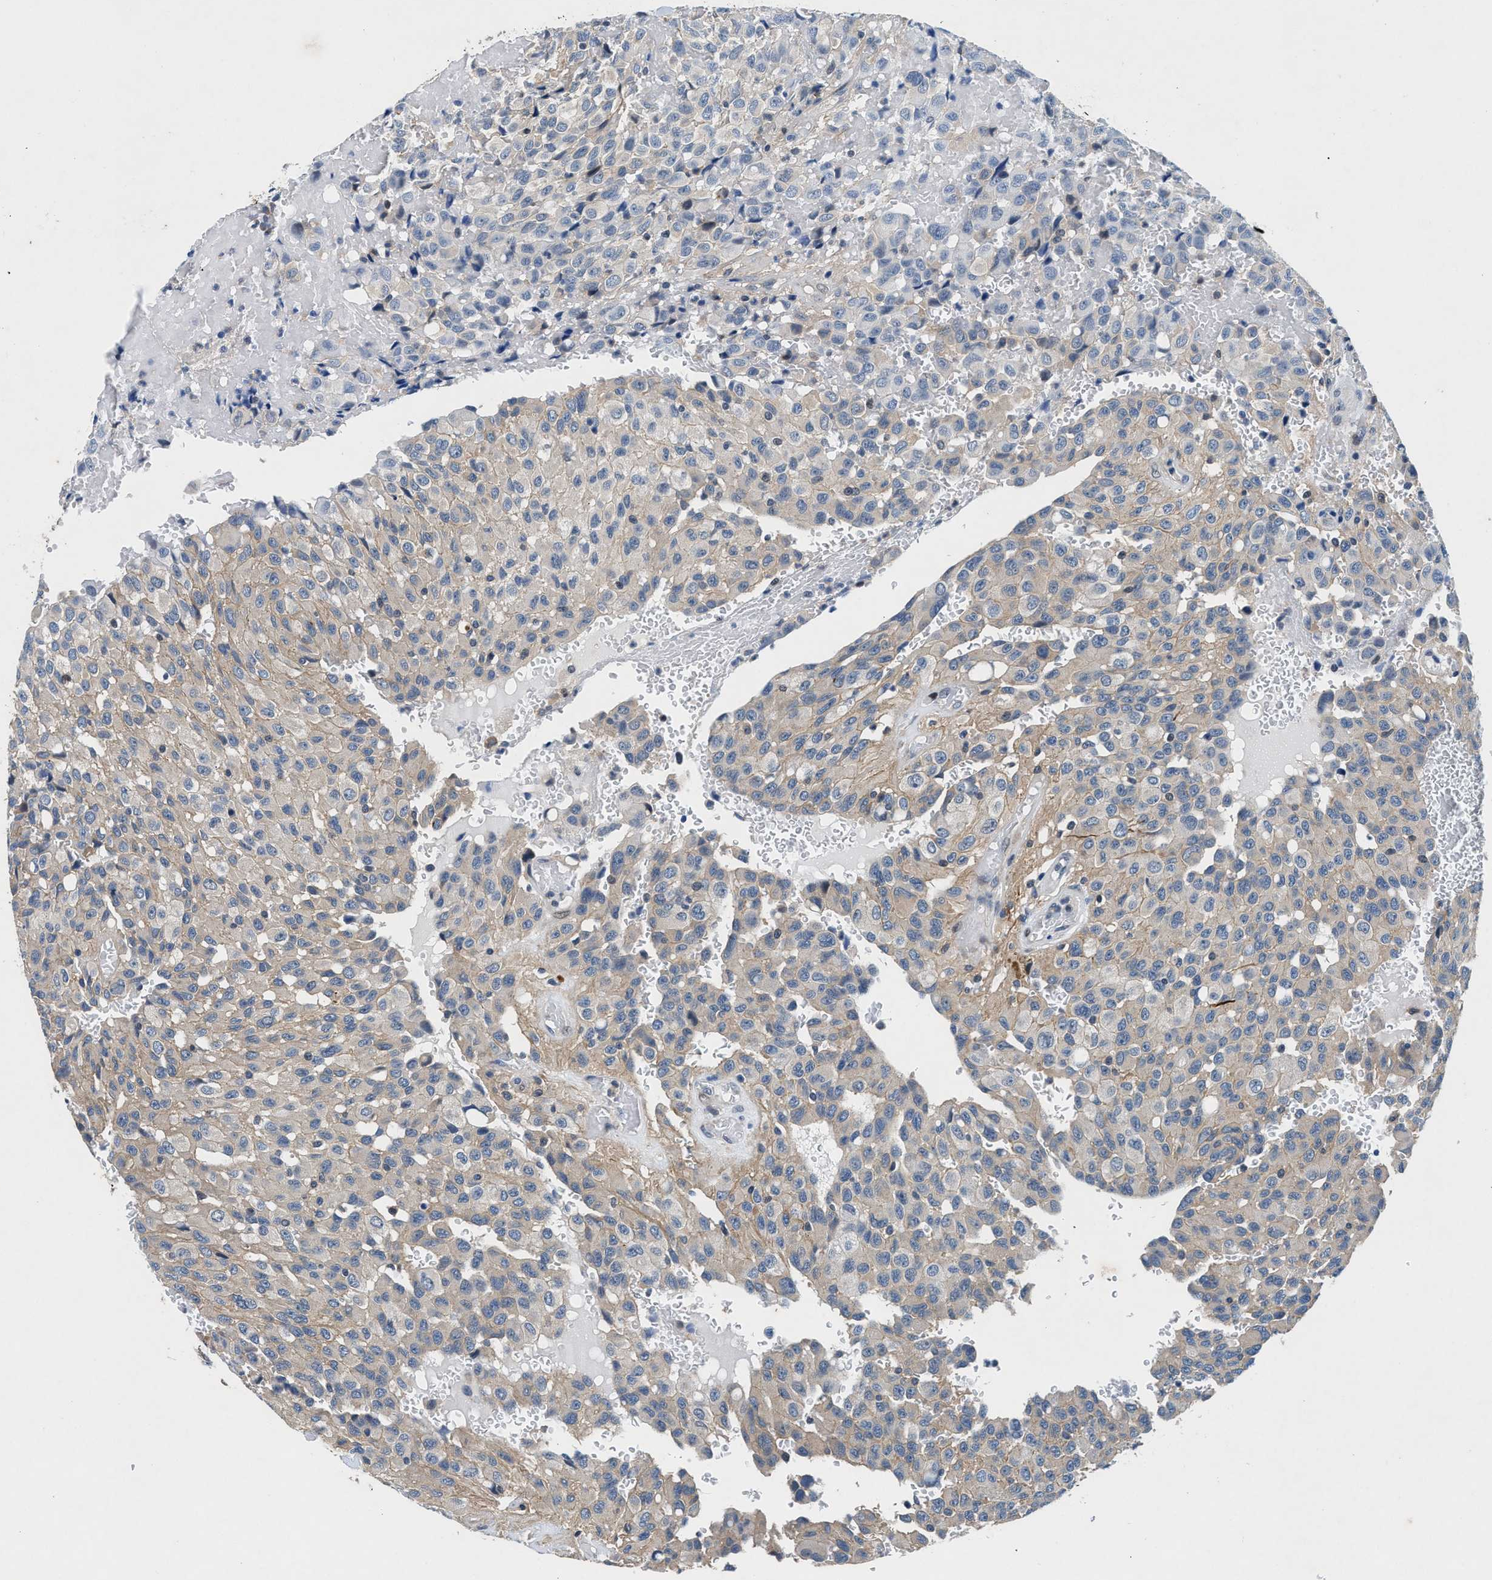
{"staining": {"intensity": "weak", "quantity": "<25%", "location": "cytoplasmic/membranous"}, "tissue": "glioma", "cell_type": "Tumor cells", "image_type": "cancer", "snomed": [{"axis": "morphology", "description": "Glioma, malignant, High grade"}, {"axis": "topography", "description": "Brain"}], "caption": "Immunohistochemistry (IHC) micrograph of high-grade glioma (malignant) stained for a protein (brown), which displays no positivity in tumor cells.", "gene": "COPS2", "patient": {"sex": "male", "age": 32}}